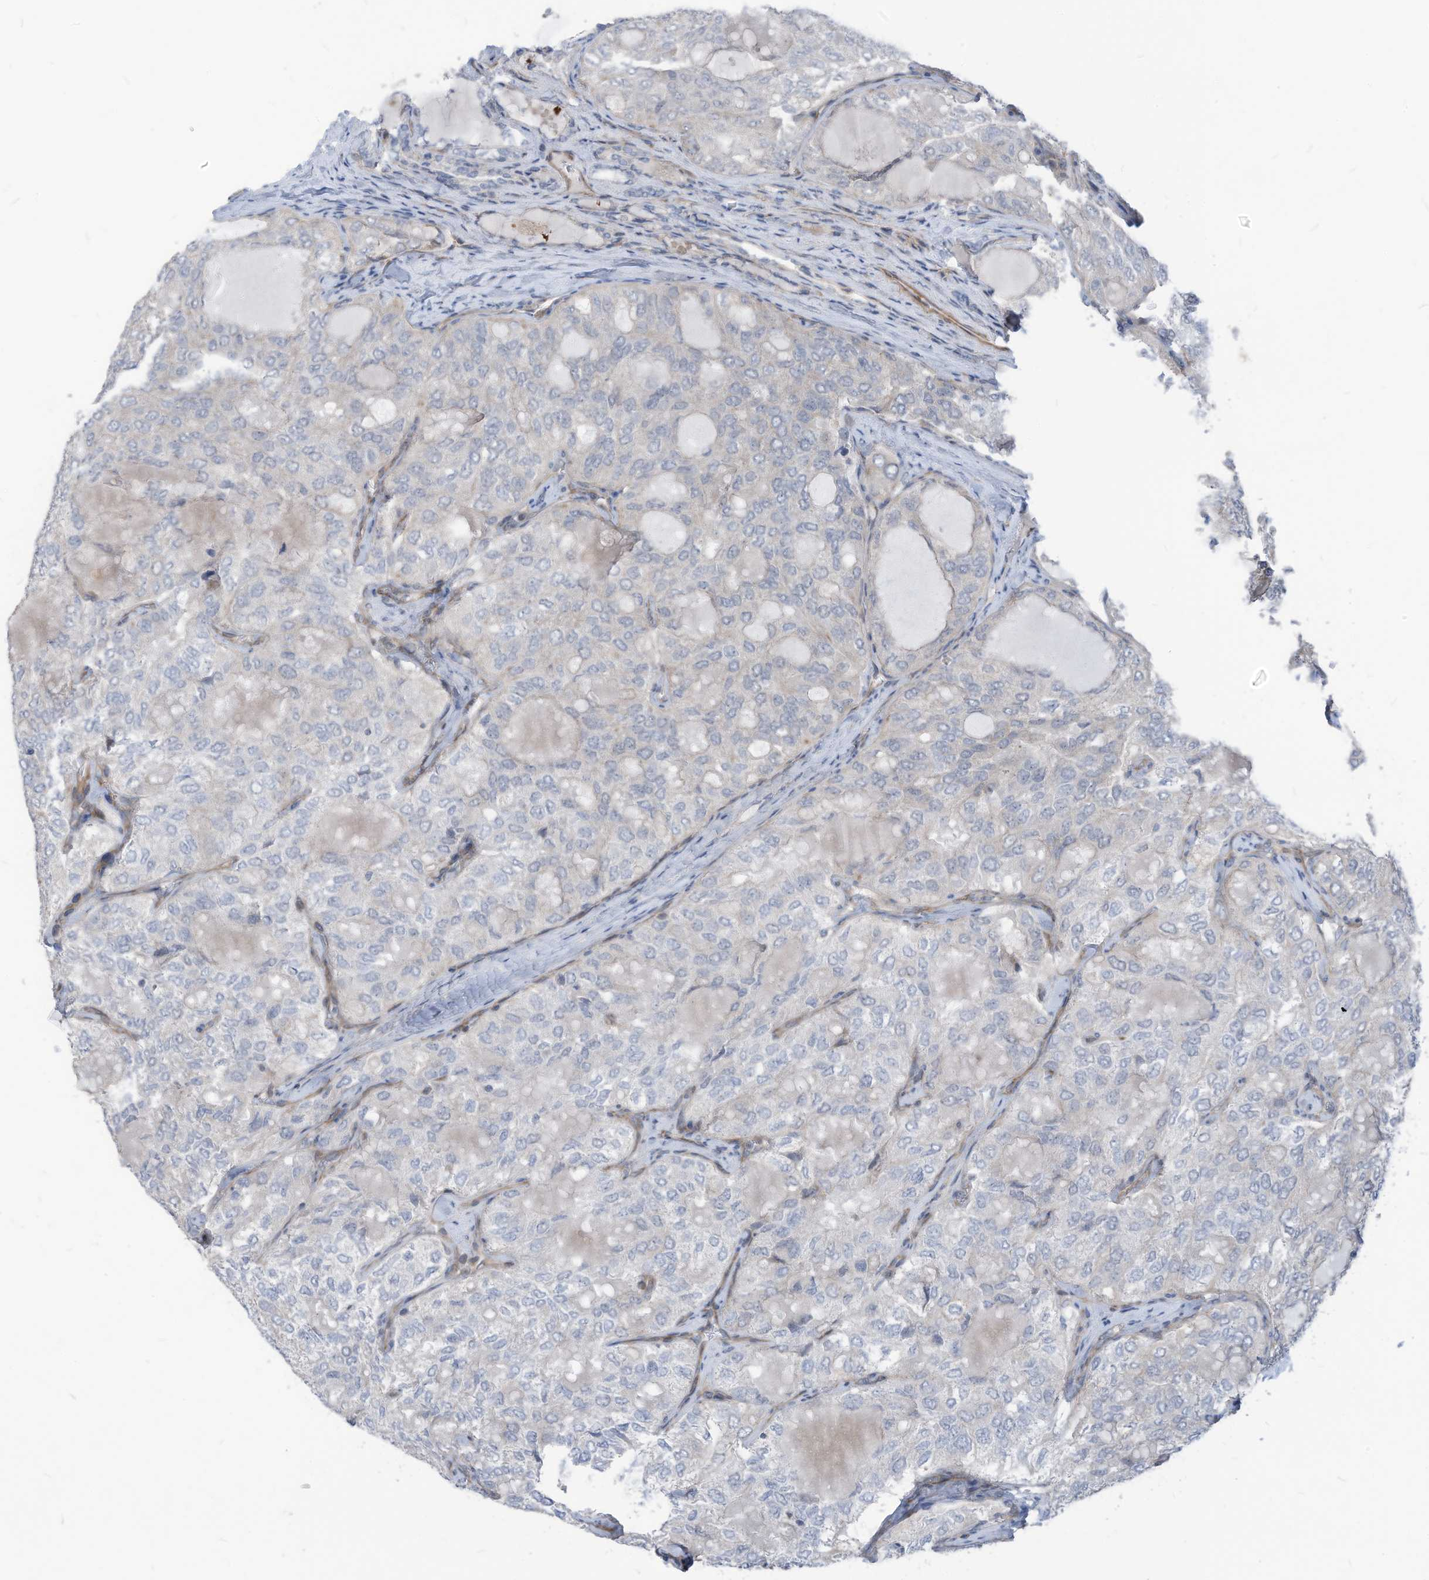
{"staining": {"intensity": "negative", "quantity": "none", "location": "none"}, "tissue": "thyroid cancer", "cell_type": "Tumor cells", "image_type": "cancer", "snomed": [{"axis": "morphology", "description": "Follicular adenoma carcinoma, NOS"}, {"axis": "topography", "description": "Thyroid gland"}], "caption": "This photomicrograph is of thyroid follicular adenoma carcinoma stained with immunohistochemistry to label a protein in brown with the nuclei are counter-stained blue. There is no positivity in tumor cells. (Stains: DAB (3,3'-diaminobenzidine) IHC with hematoxylin counter stain, Microscopy: brightfield microscopy at high magnification).", "gene": "GPATCH3", "patient": {"sex": "male", "age": 75}}